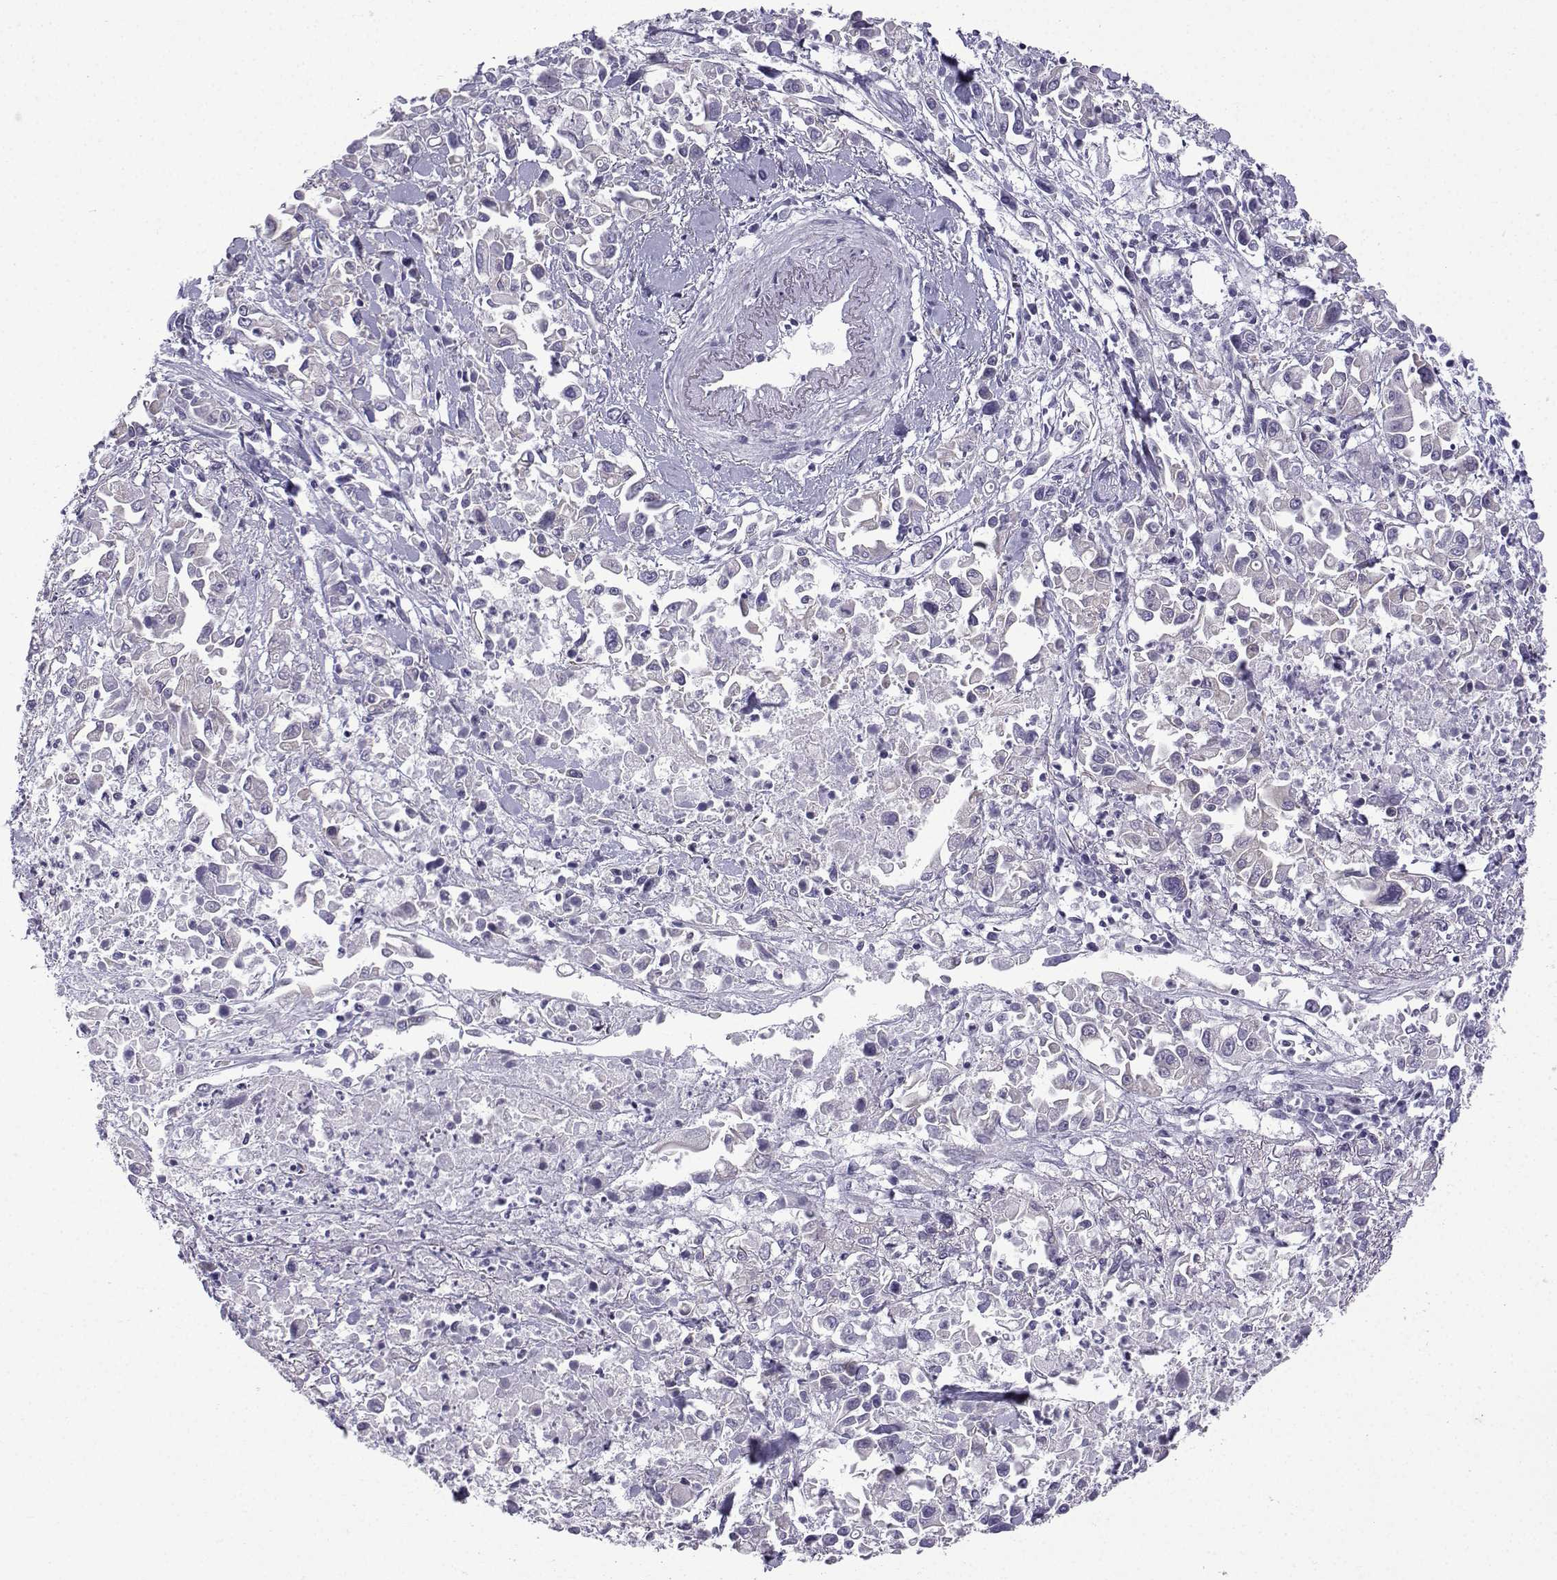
{"staining": {"intensity": "negative", "quantity": "none", "location": "none"}, "tissue": "pancreatic cancer", "cell_type": "Tumor cells", "image_type": "cancer", "snomed": [{"axis": "morphology", "description": "Adenocarcinoma, NOS"}, {"axis": "topography", "description": "Pancreas"}], "caption": "DAB immunohistochemical staining of adenocarcinoma (pancreatic) reveals no significant positivity in tumor cells. Brightfield microscopy of IHC stained with DAB (3,3'-diaminobenzidine) (brown) and hematoxylin (blue), captured at high magnification.", "gene": "CFAP53", "patient": {"sex": "female", "age": 83}}